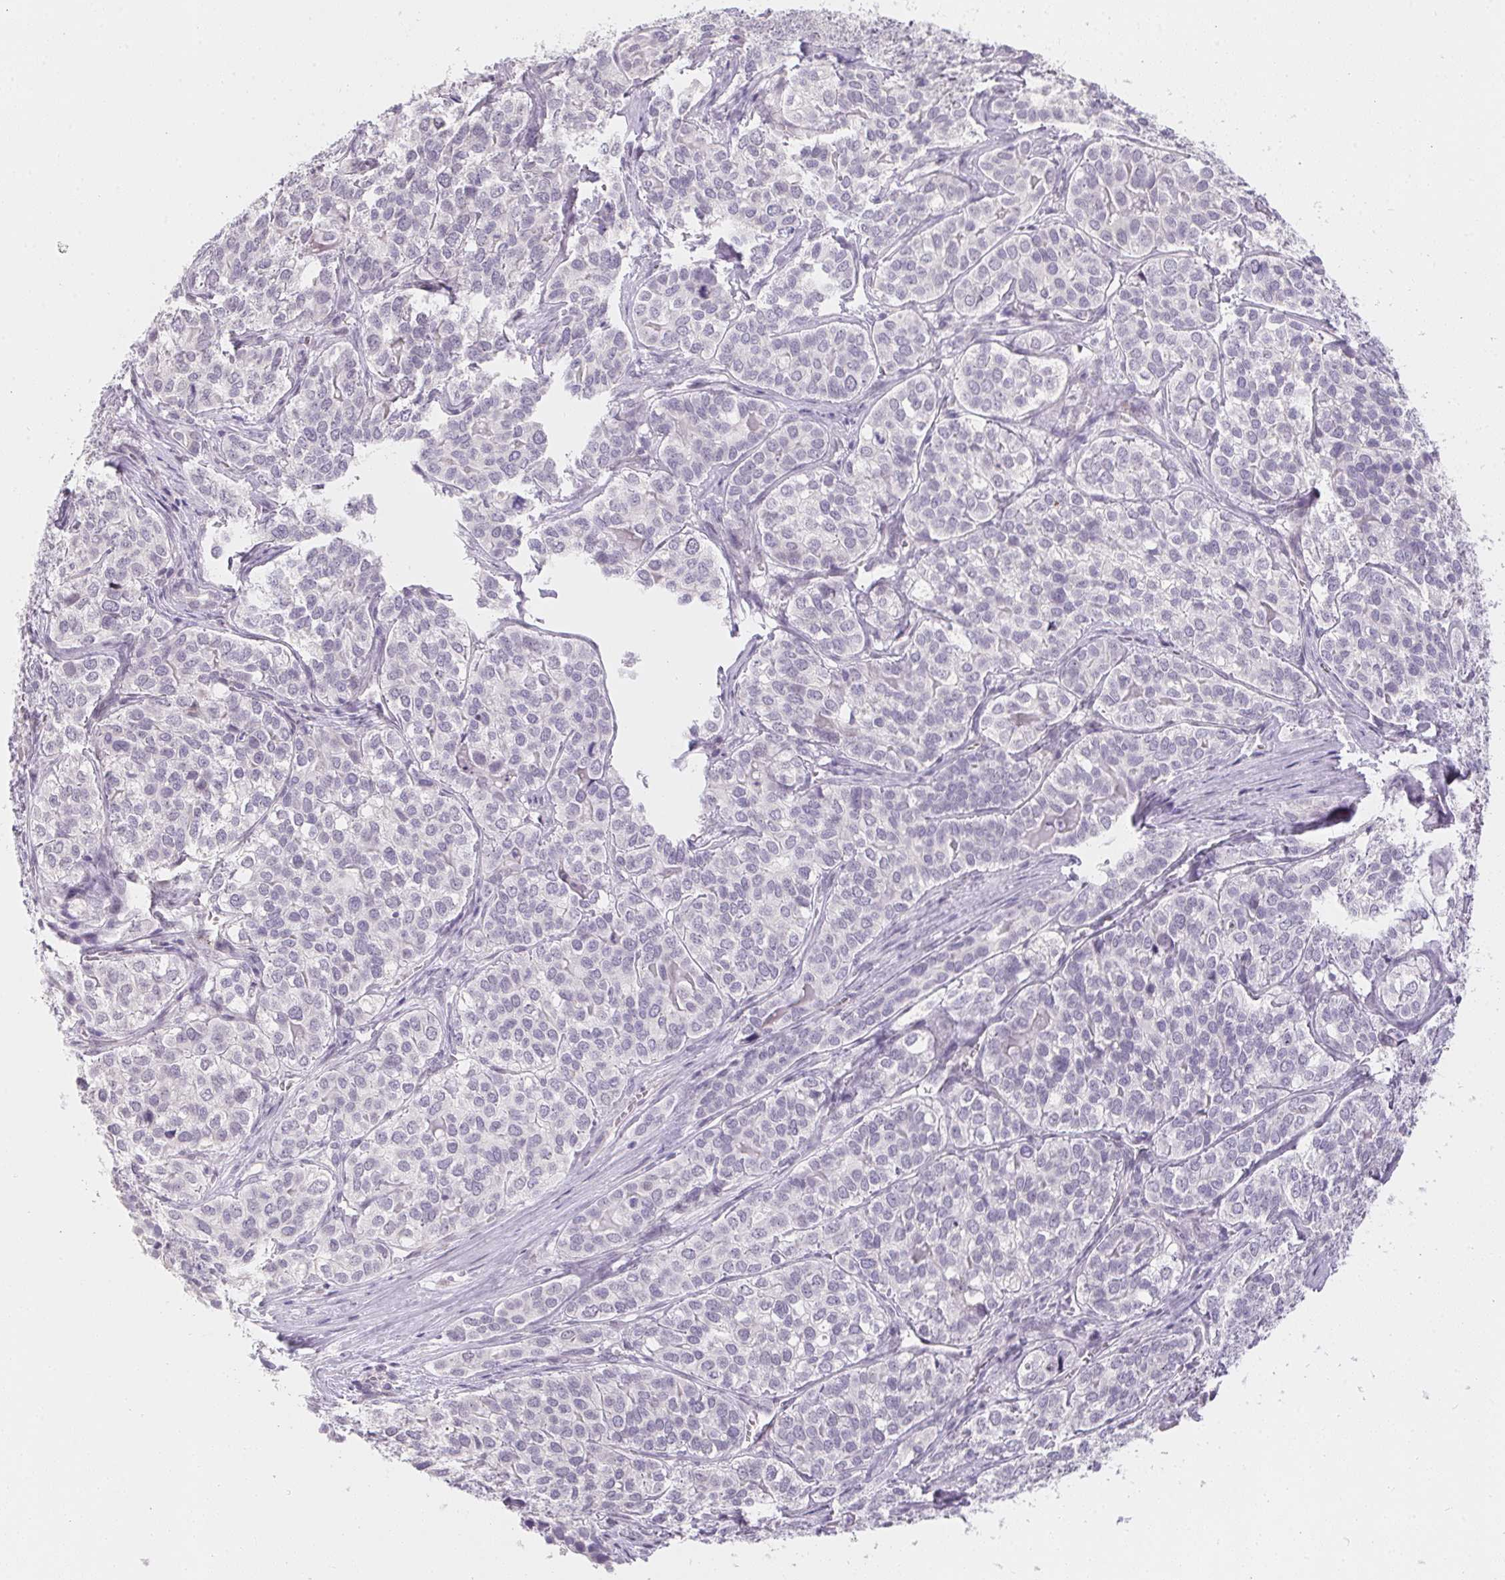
{"staining": {"intensity": "negative", "quantity": "none", "location": "none"}, "tissue": "liver cancer", "cell_type": "Tumor cells", "image_type": "cancer", "snomed": [{"axis": "morphology", "description": "Cholangiocarcinoma"}, {"axis": "topography", "description": "Liver"}], "caption": "A high-resolution photomicrograph shows IHC staining of liver cancer (cholangiocarcinoma), which exhibits no significant staining in tumor cells.", "gene": "MORC1", "patient": {"sex": "male", "age": 56}}